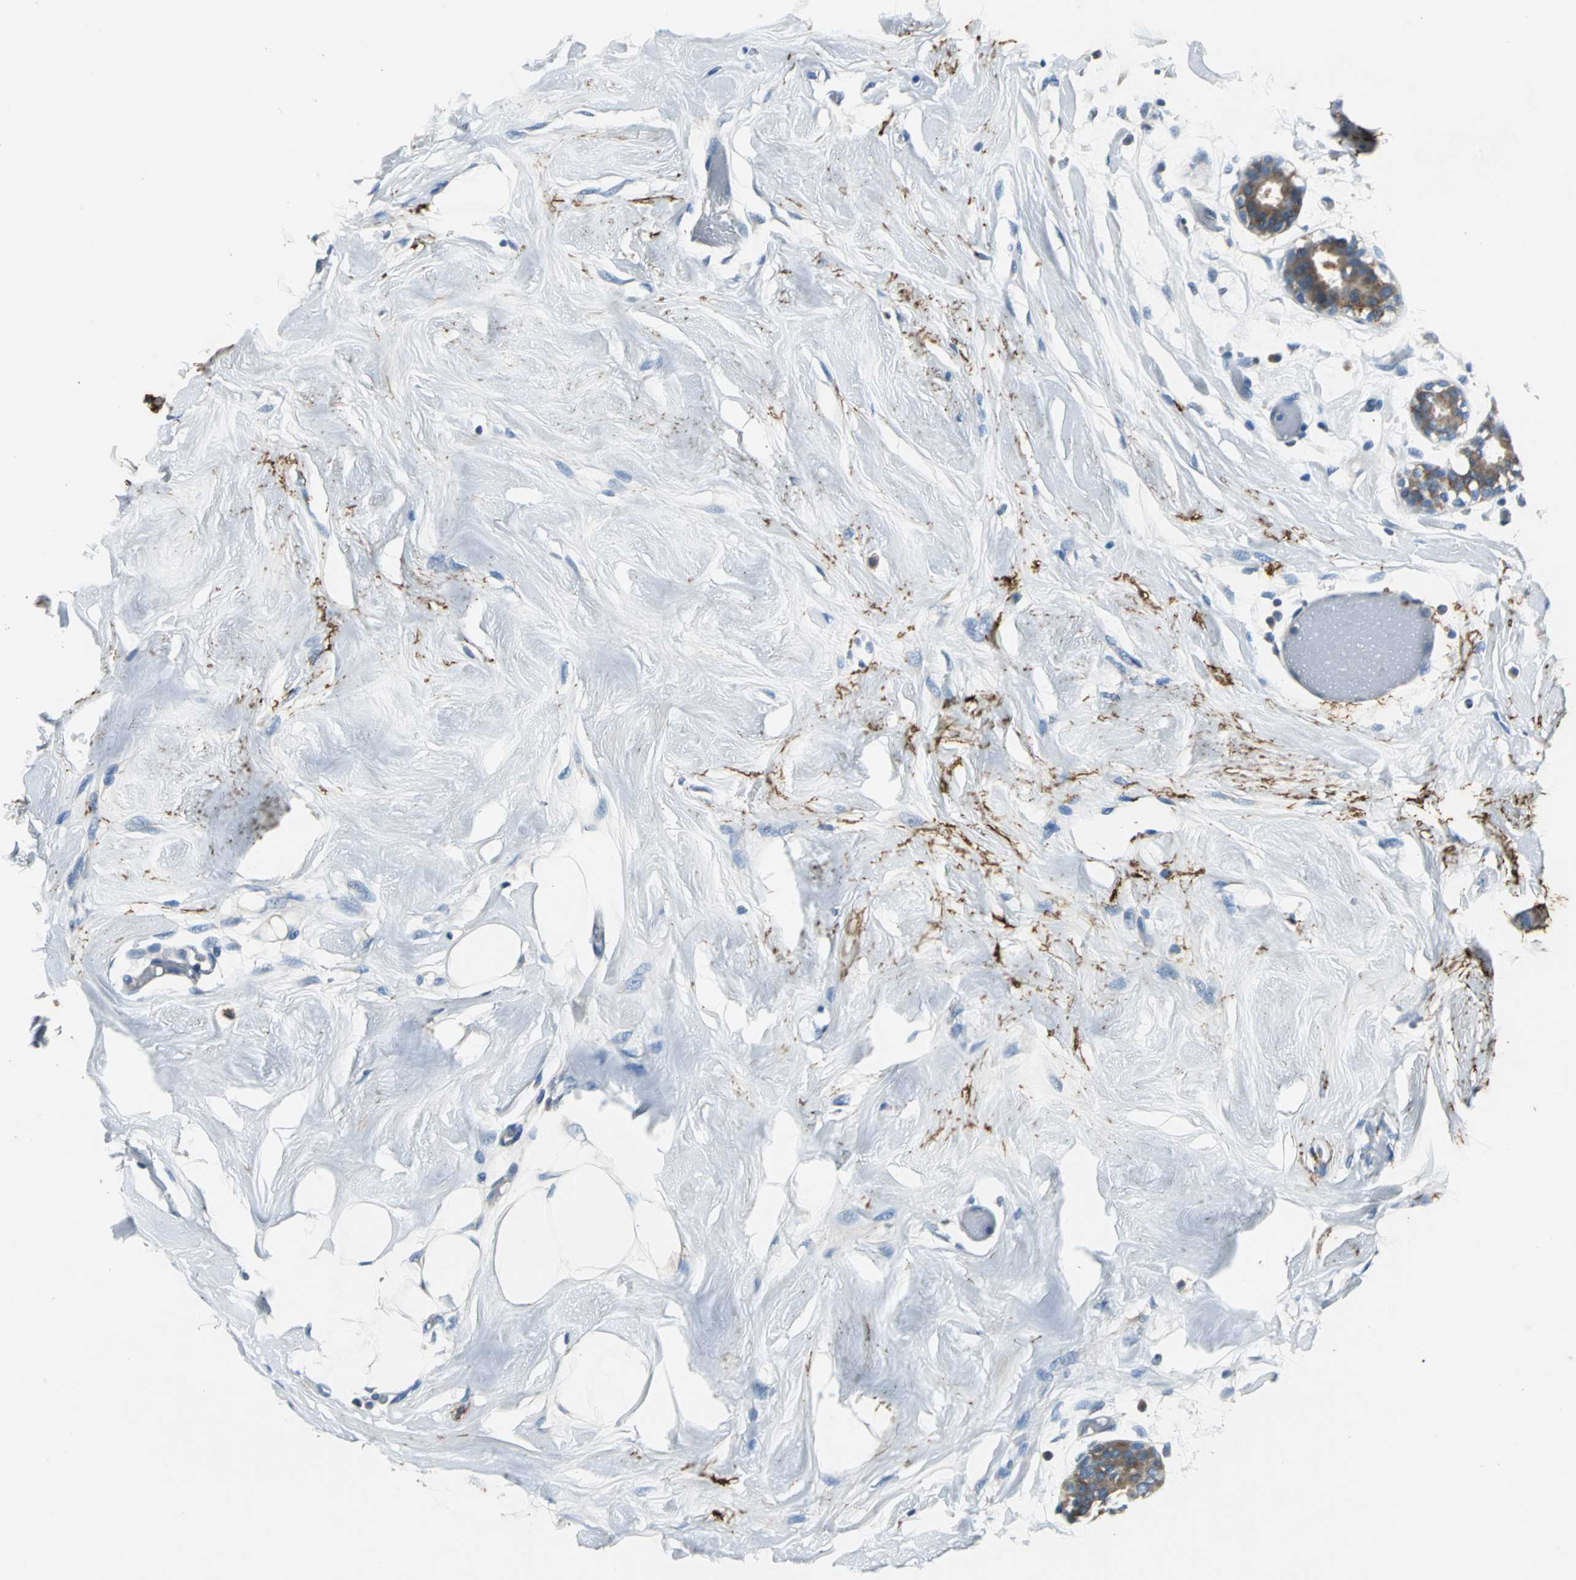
{"staining": {"intensity": "negative", "quantity": "none", "location": "none"}, "tissue": "breast", "cell_type": "Adipocytes", "image_type": "normal", "snomed": [{"axis": "morphology", "description": "Normal tissue, NOS"}, {"axis": "topography", "description": "Breast"}, {"axis": "topography", "description": "Soft tissue"}], "caption": "High magnification brightfield microscopy of benign breast stained with DAB (3,3'-diaminobenzidine) (brown) and counterstained with hematoxylin (blue): adipocytes show no significant expression.", "gene": "SLC16A7", "patient": {"sex": "female", "age": 25}}